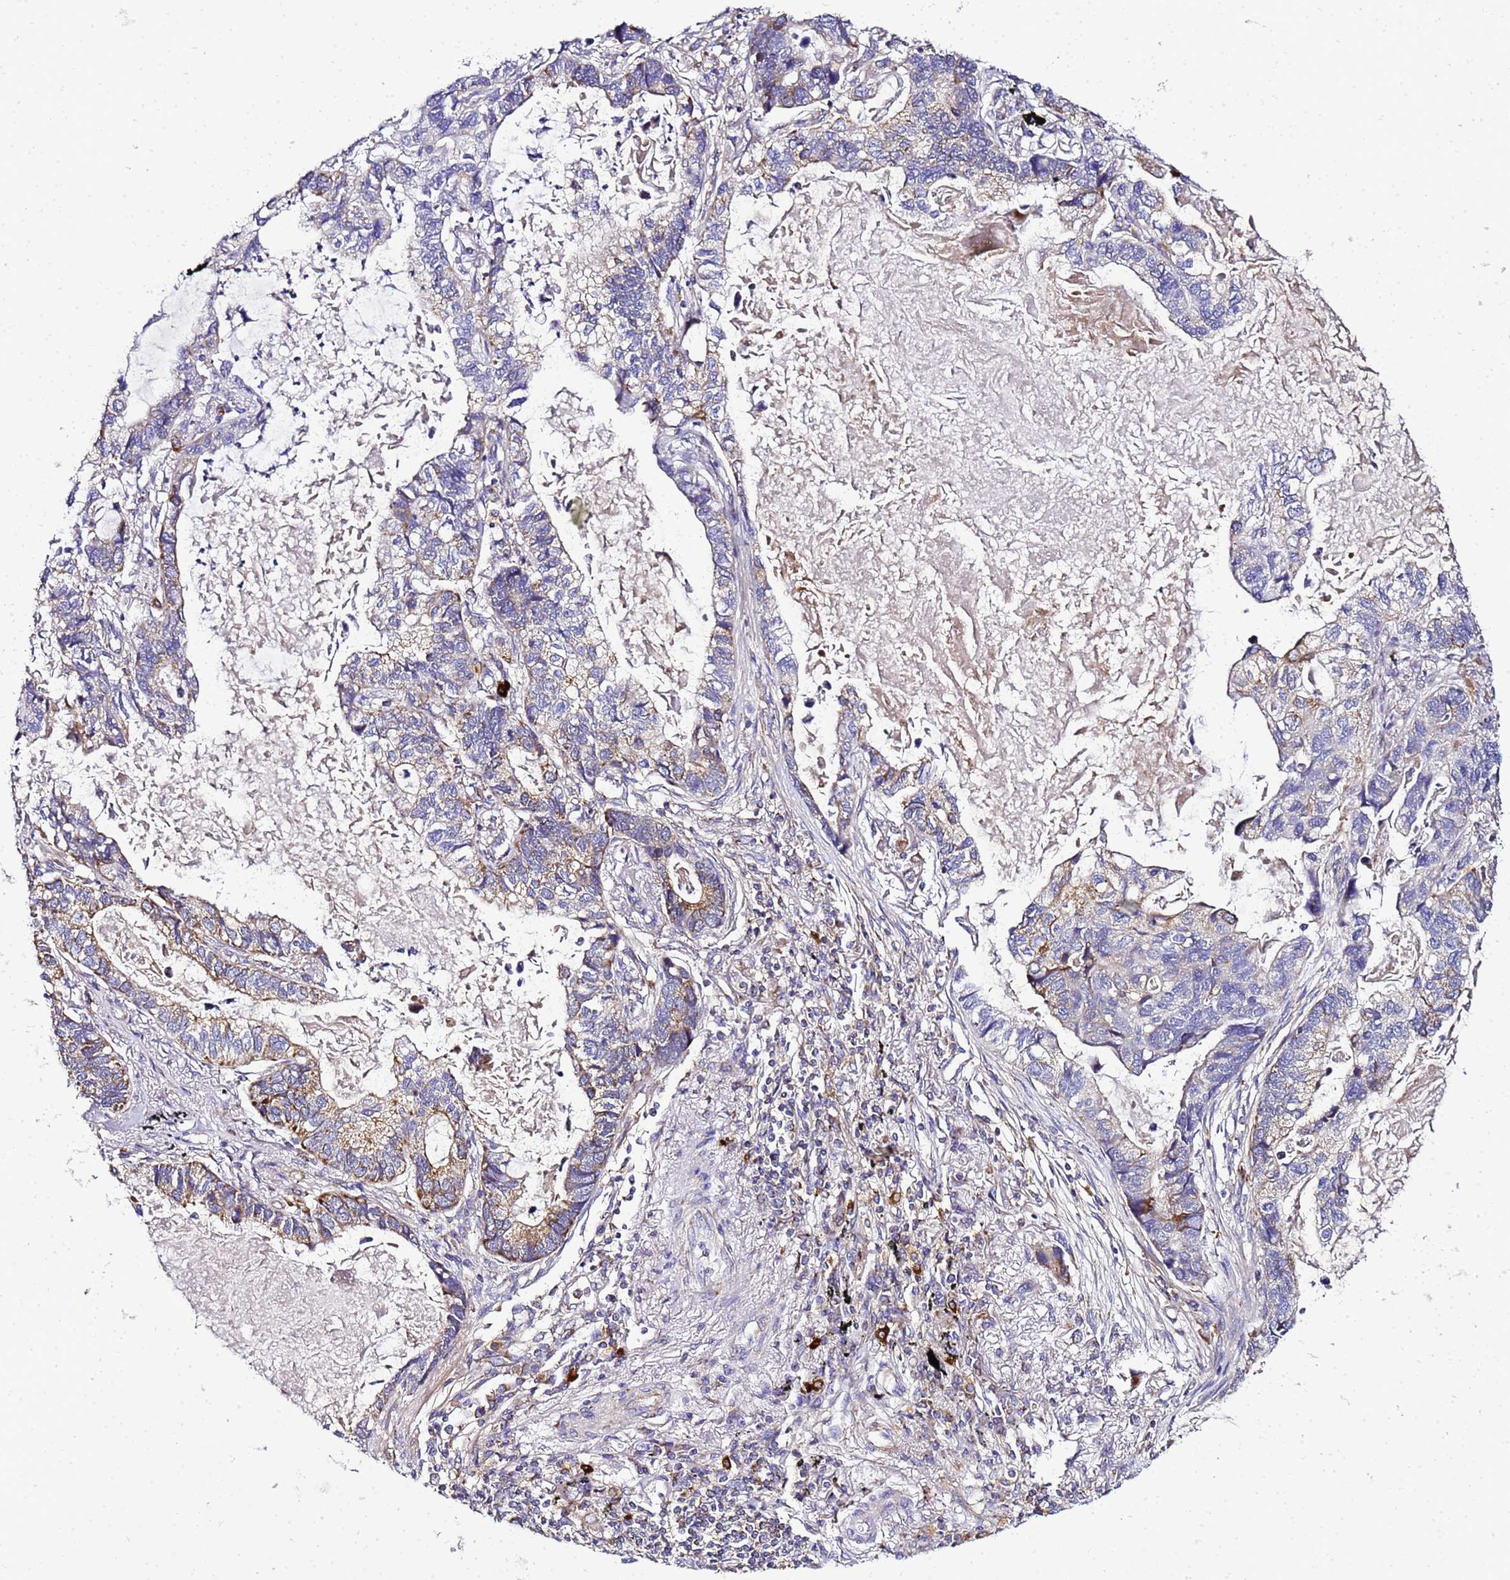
{"staining": {"intensity": "moderate", "quantity": "25%-75%", "location": "cytoplasmic/membranous"}, "tissue": "lung cancer", "cell_type": "Tumor cells", "image_type": "cancer", "snomed": [{"axis": "morphology", "description": "Adenocarcinoma, NOS"}, {"axis": "topography", "description": "Lung"}], "caption": "Tumor cells reveal medium levels of moderate cytoplasmic/membranous staining in about 25%-75% of cells in human adenocarcinoma (lung). (Stains: DAB in brown, nuclei in blue, Microscopy: brightfield microscopy at high magnification).", "gene": "HIGD2A", "patient": {"sex": "male", "age": 67}}